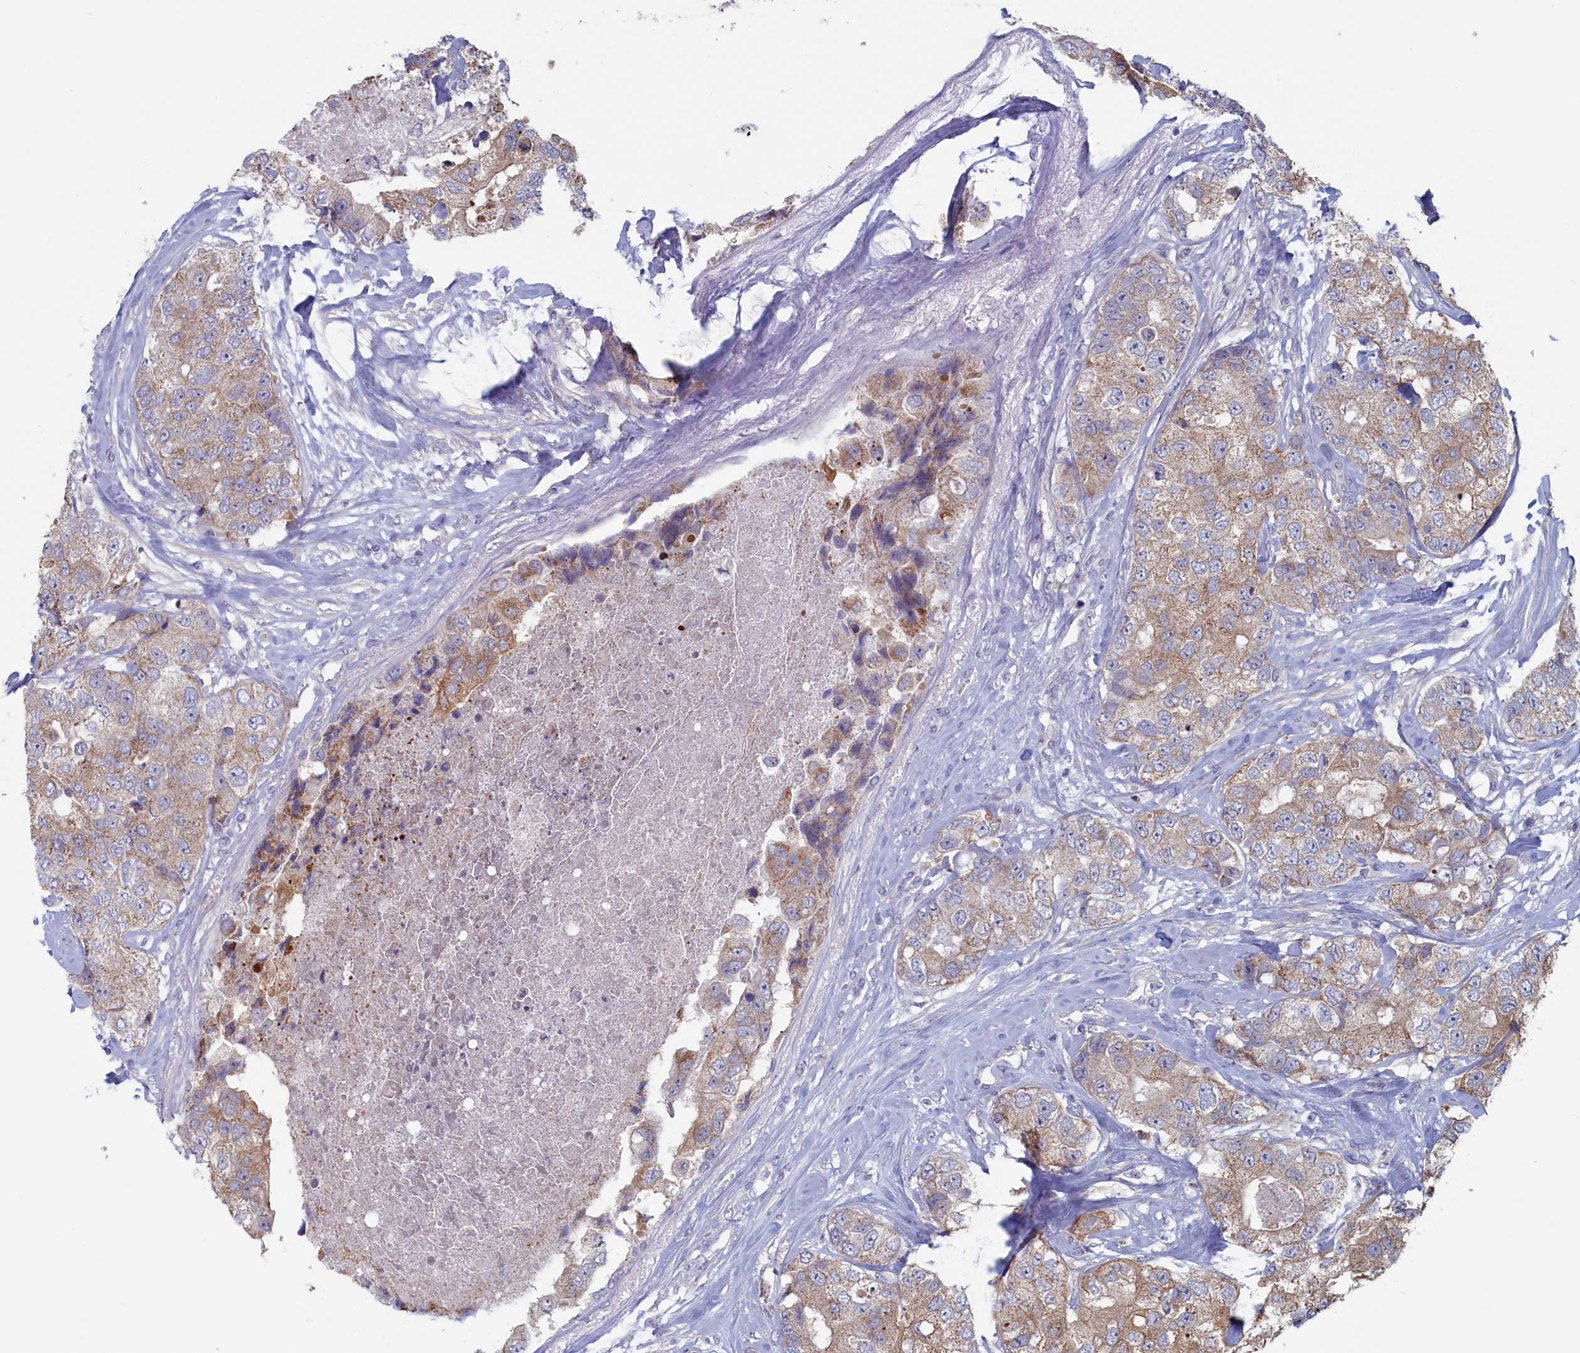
{"staining": {"intensity": "weak", "quantity": ">75%", "location": "cytoplasmic/membranous"}, "tissue": "breast cancer", "cell_type": "Tumor cells", "image_type": "cancer", "snomed": [{"axis": "morphology", "description": "Duct carcinoma"}, {"axis": "topography", "description": "Breast"}], "caption": "IHC histopathology image of breast infiltrating ductal carcinoma stained for a protein (brown), which exhibits low levels of weak cytoplasmic/membranous staining in approximately >75% of tumor cells.", "gene": "WDR76", "patient": {"sex": "female", "age": 62}}